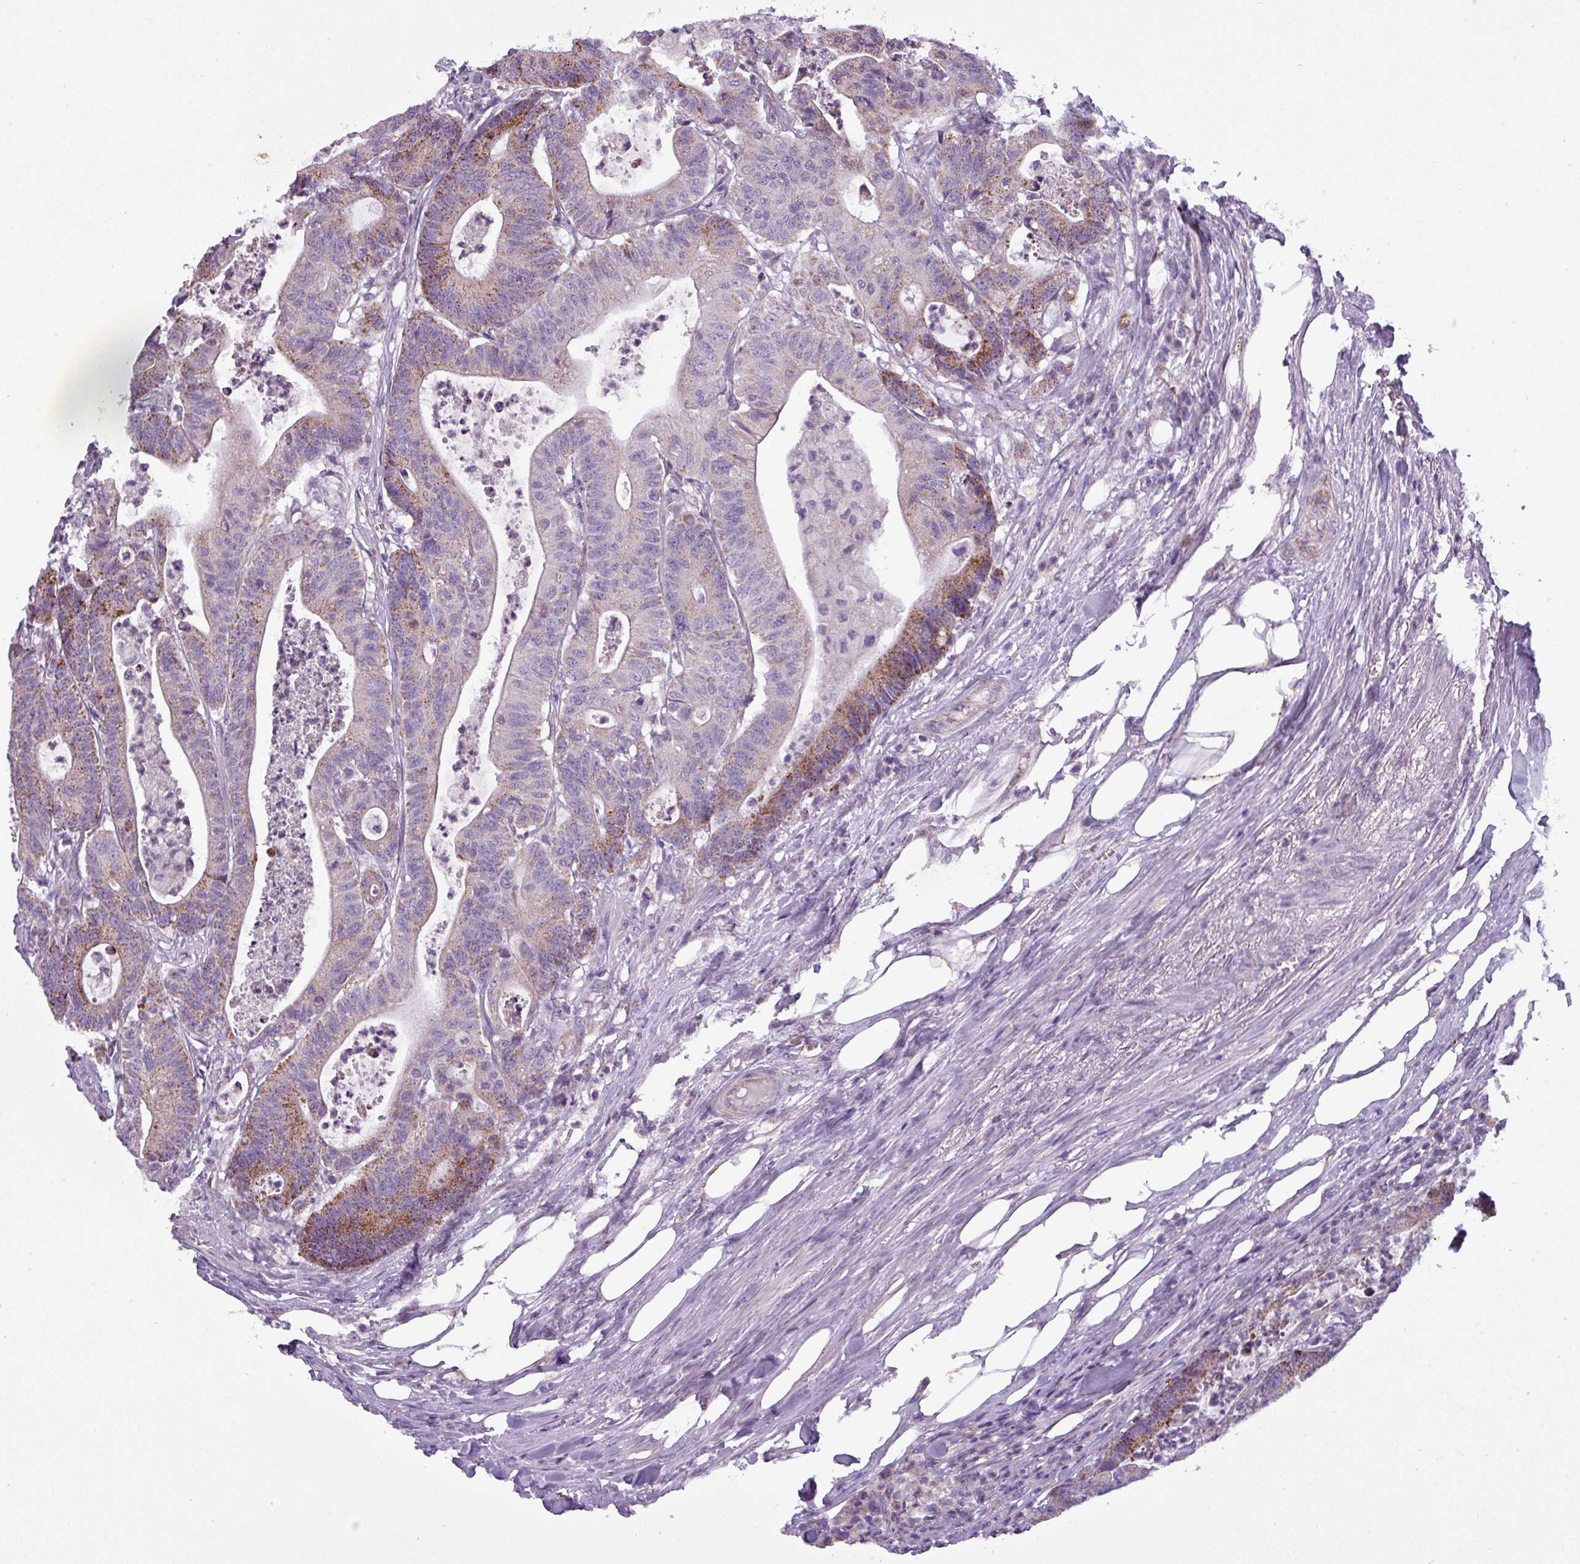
{"staining": {"intensity": "moderate", "quantity": "25%-75%", "location": "cytoplasmic/membranous"}, "tissue": "colorectal cancer", "cell_type": "Tumor cells", "image_type": "cancer", "snomed": [{"axis": "morphology", "description": "Adenocarcinoma, NOS"}, {"axis": "topography", "description": "Colon"}], "caption": "DAB immunohistochemical staining of colorectal cancer exhibits moderate cytoplasmic/membranous protein expression in approximately 25%-75% of tumor cells. (Brightfield microscopy of DAB IHC at high magnification).", "gene": "PNMA6A", "patient": {"sex": "female", "age": 84}}